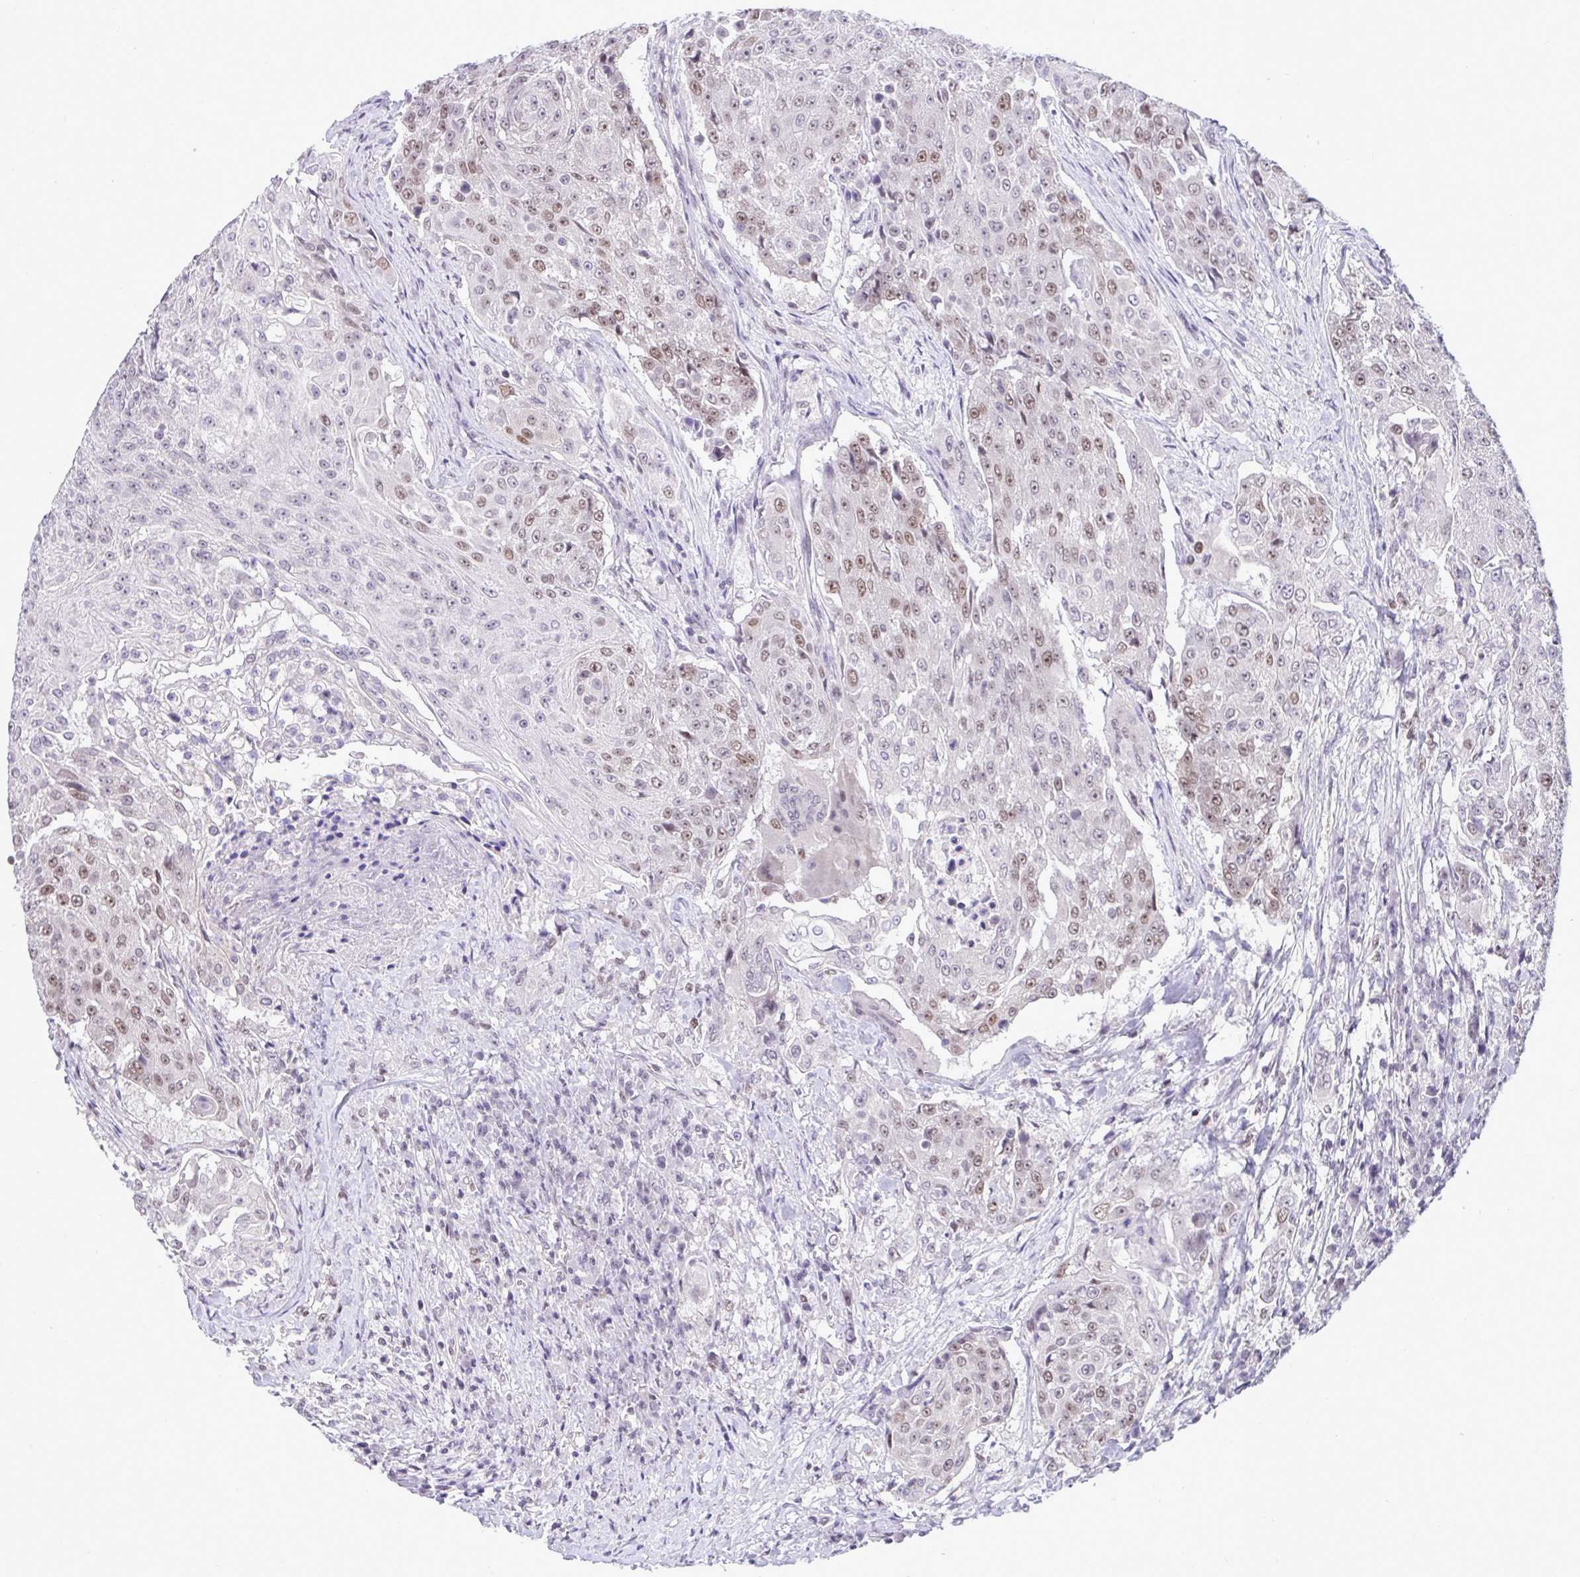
{"staining": {"intensity": "weak", "quantity": "25%-75%", "location": "nuclear"}, "tissue": "urothelial cancer", "cell_type": "Tumor cells", "image_type": "cancer", "snomed": [{"axis": "morphology", "description": "Urothelial carcinoma, High grade"}, {"axis": "topography", "description": "Urinary bladder"}], "caption": "Human urothelial cancer stained with a brown dye reveals weak nuclear positive expression in about 25%-75% of tumor cells.", "gene": "RFC4", "patient": {"sex": "female", "age": 63}}